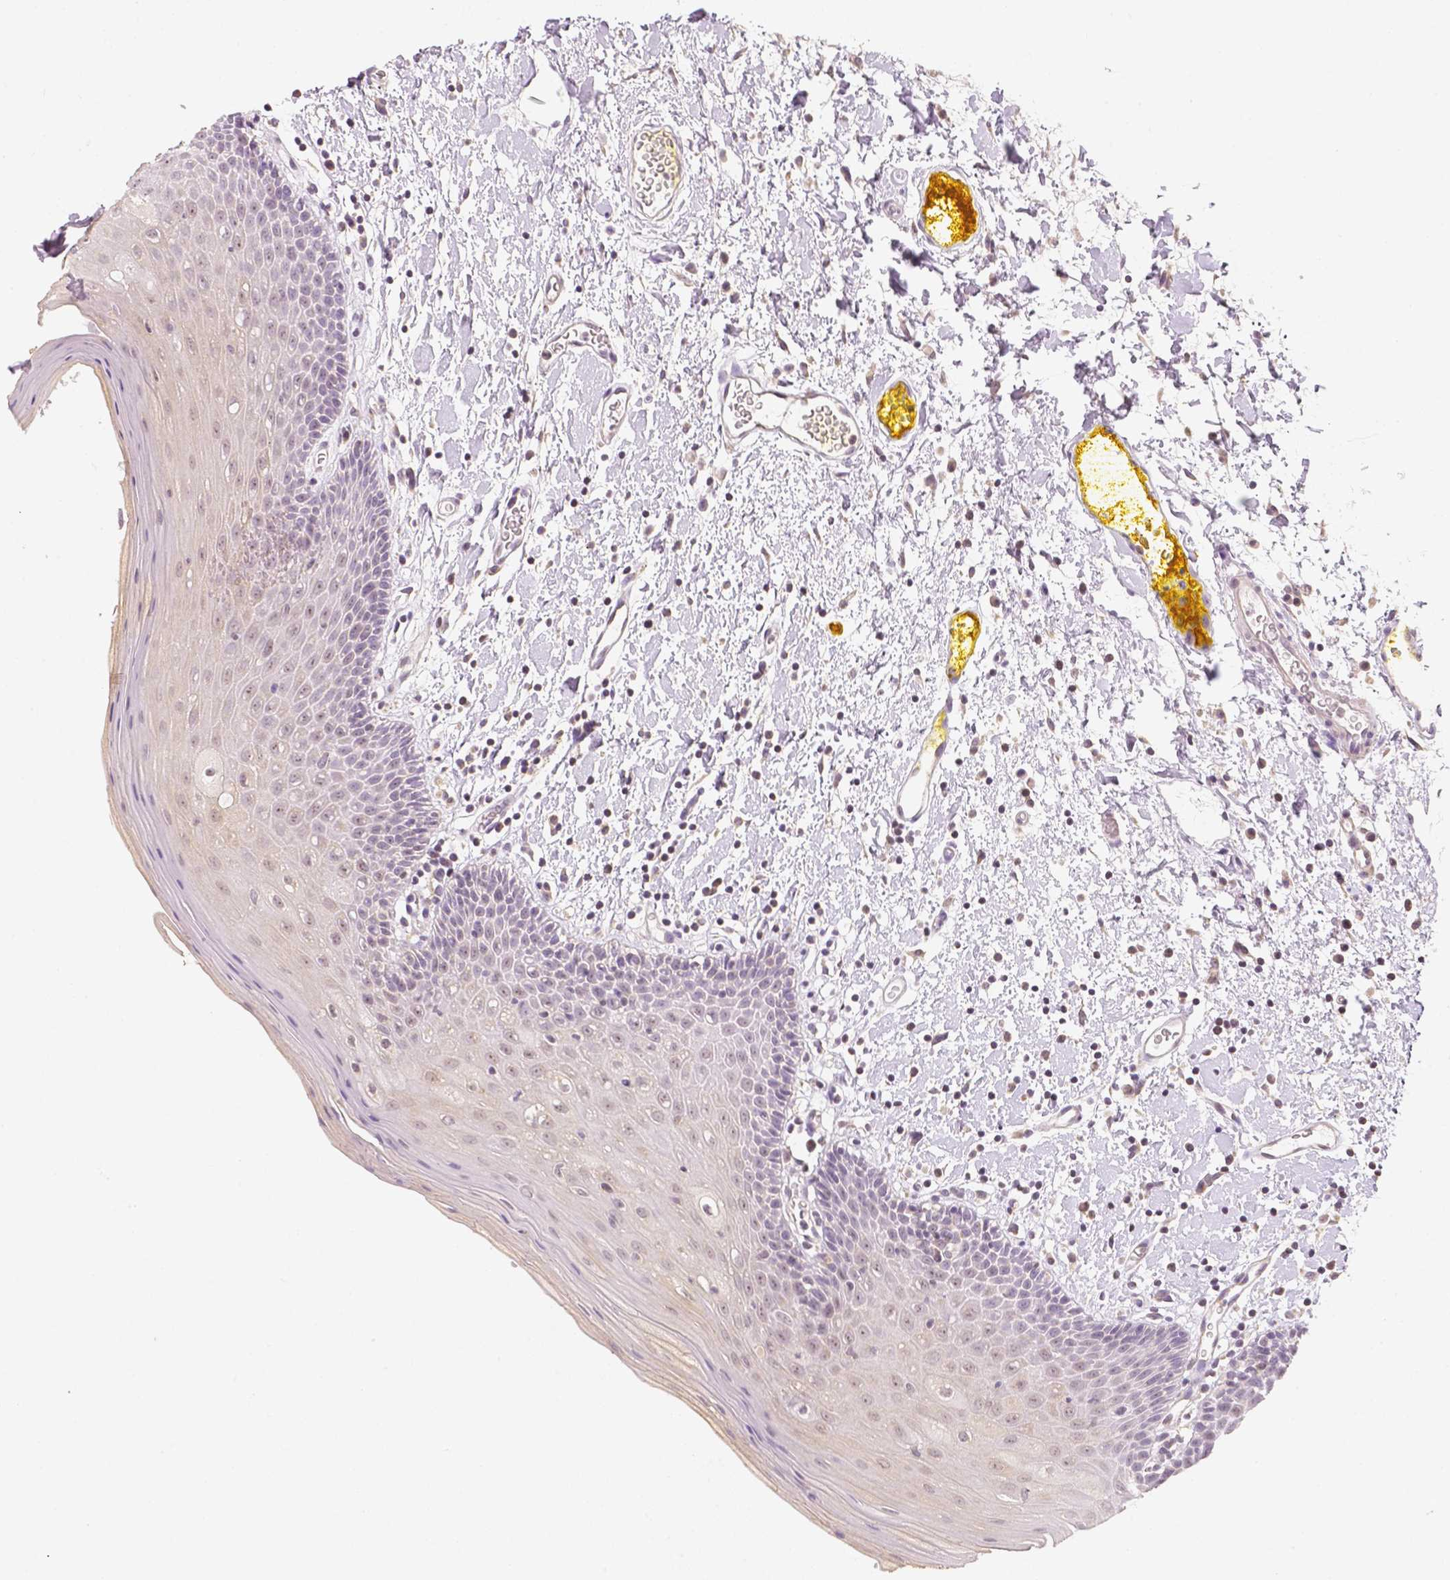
{"staining": {"intensity": "moderate", "quantity": "25%-75%", "location": "nuclear"}, "tissue": "oral mucosa", "cell_type": "Squamous epithelial cells", "image_type": "normal", "snomed": [{"axis": "morphology", "description": "Normal tissue, NOS"}, {"axis": "morphology", "description": "Squamous cell carcinoma, NOS"}, {"axis": "topography", "description": "Oral tissue"}, {"axis": "topography", "description": "Head-Neck"}], "caption": "Squamous epithelial cells demonstrate medium levels of moderate nuclear expression in about 25%-75% of cells in normal human oral mucosa.", "gene": "NVL", "patient": {"sex": "female", "age": 55}}